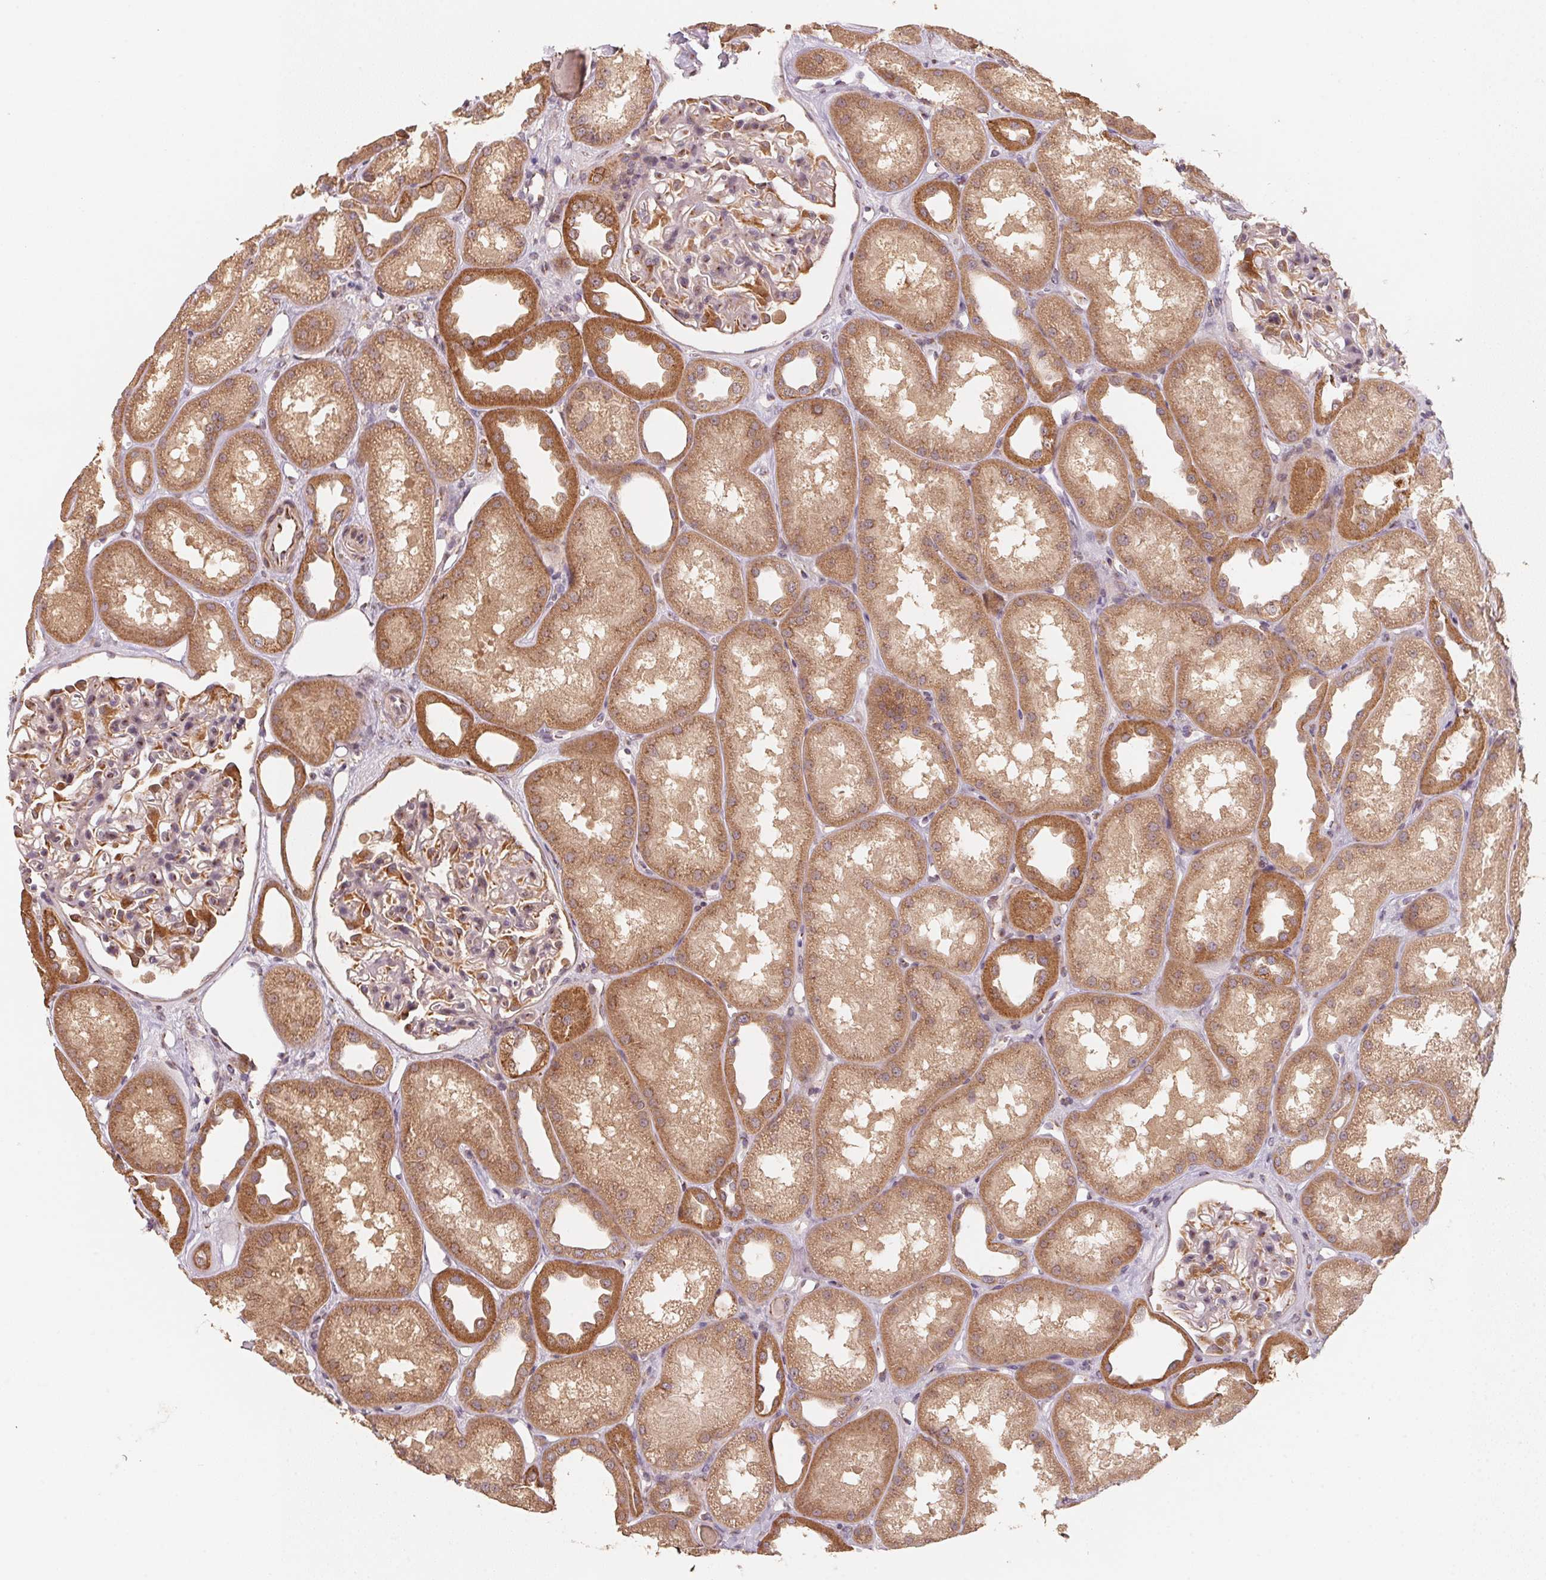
{"staining": {"intensity": "weak", "quantity": "<25%", "location": "cytoplasmic/membranous"}, "tissue": "kidney", "cell_type": "Cells in glomeruli", "image_type": "normal", "snomed": [{"axis": "morphology", "description": "Normal tissue, NOS"}, {"axis": "topography", "description": "Kidney"}], "caption": "Photomicrograph shows no significant protein expression in cells in glomeruli of unremarkable kidney. (Brightfield microscopy of DAB immunohistochemistry at high magnification).", "gene": "TSPAN12", "patient": {"sex": "male", "age": 61}}